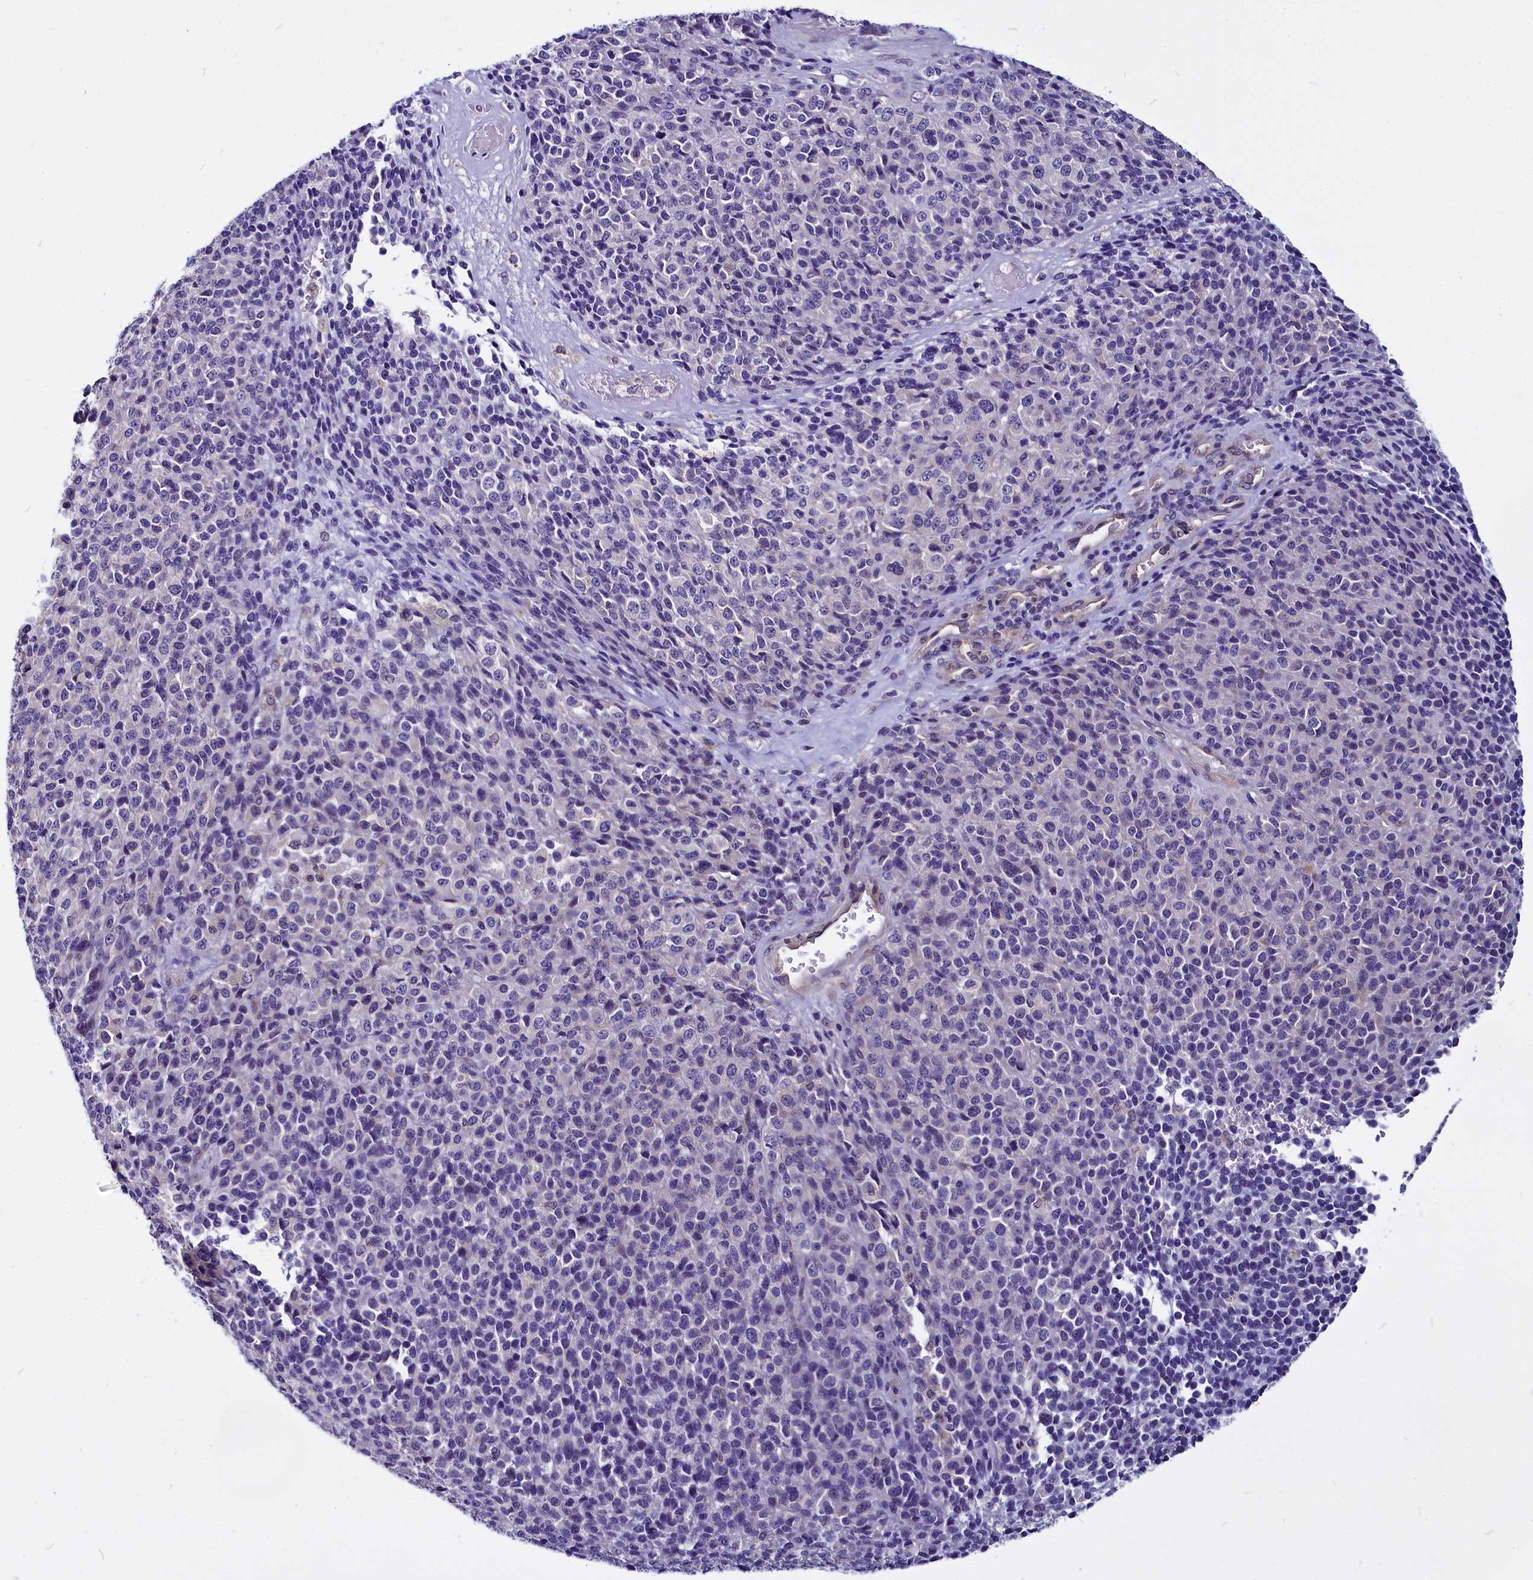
{"staining": {"intensity": "negative", "quantity": "none", "location": "none"}, "tissue": "melanoma", "cell_type": "Tumor cells", "image_type": "cancer", "snomed": [{"axis": "morphology", "description": "Malignant melanoma, Metastatic site"}, {"axis": "topography", "description": "Brain"}], "caption": "Immunohistochemistry of human melanoma exhibits no expression in tumor cells.", "gene": "CEP170", "patient": {"sex": "female", "age": 56}}